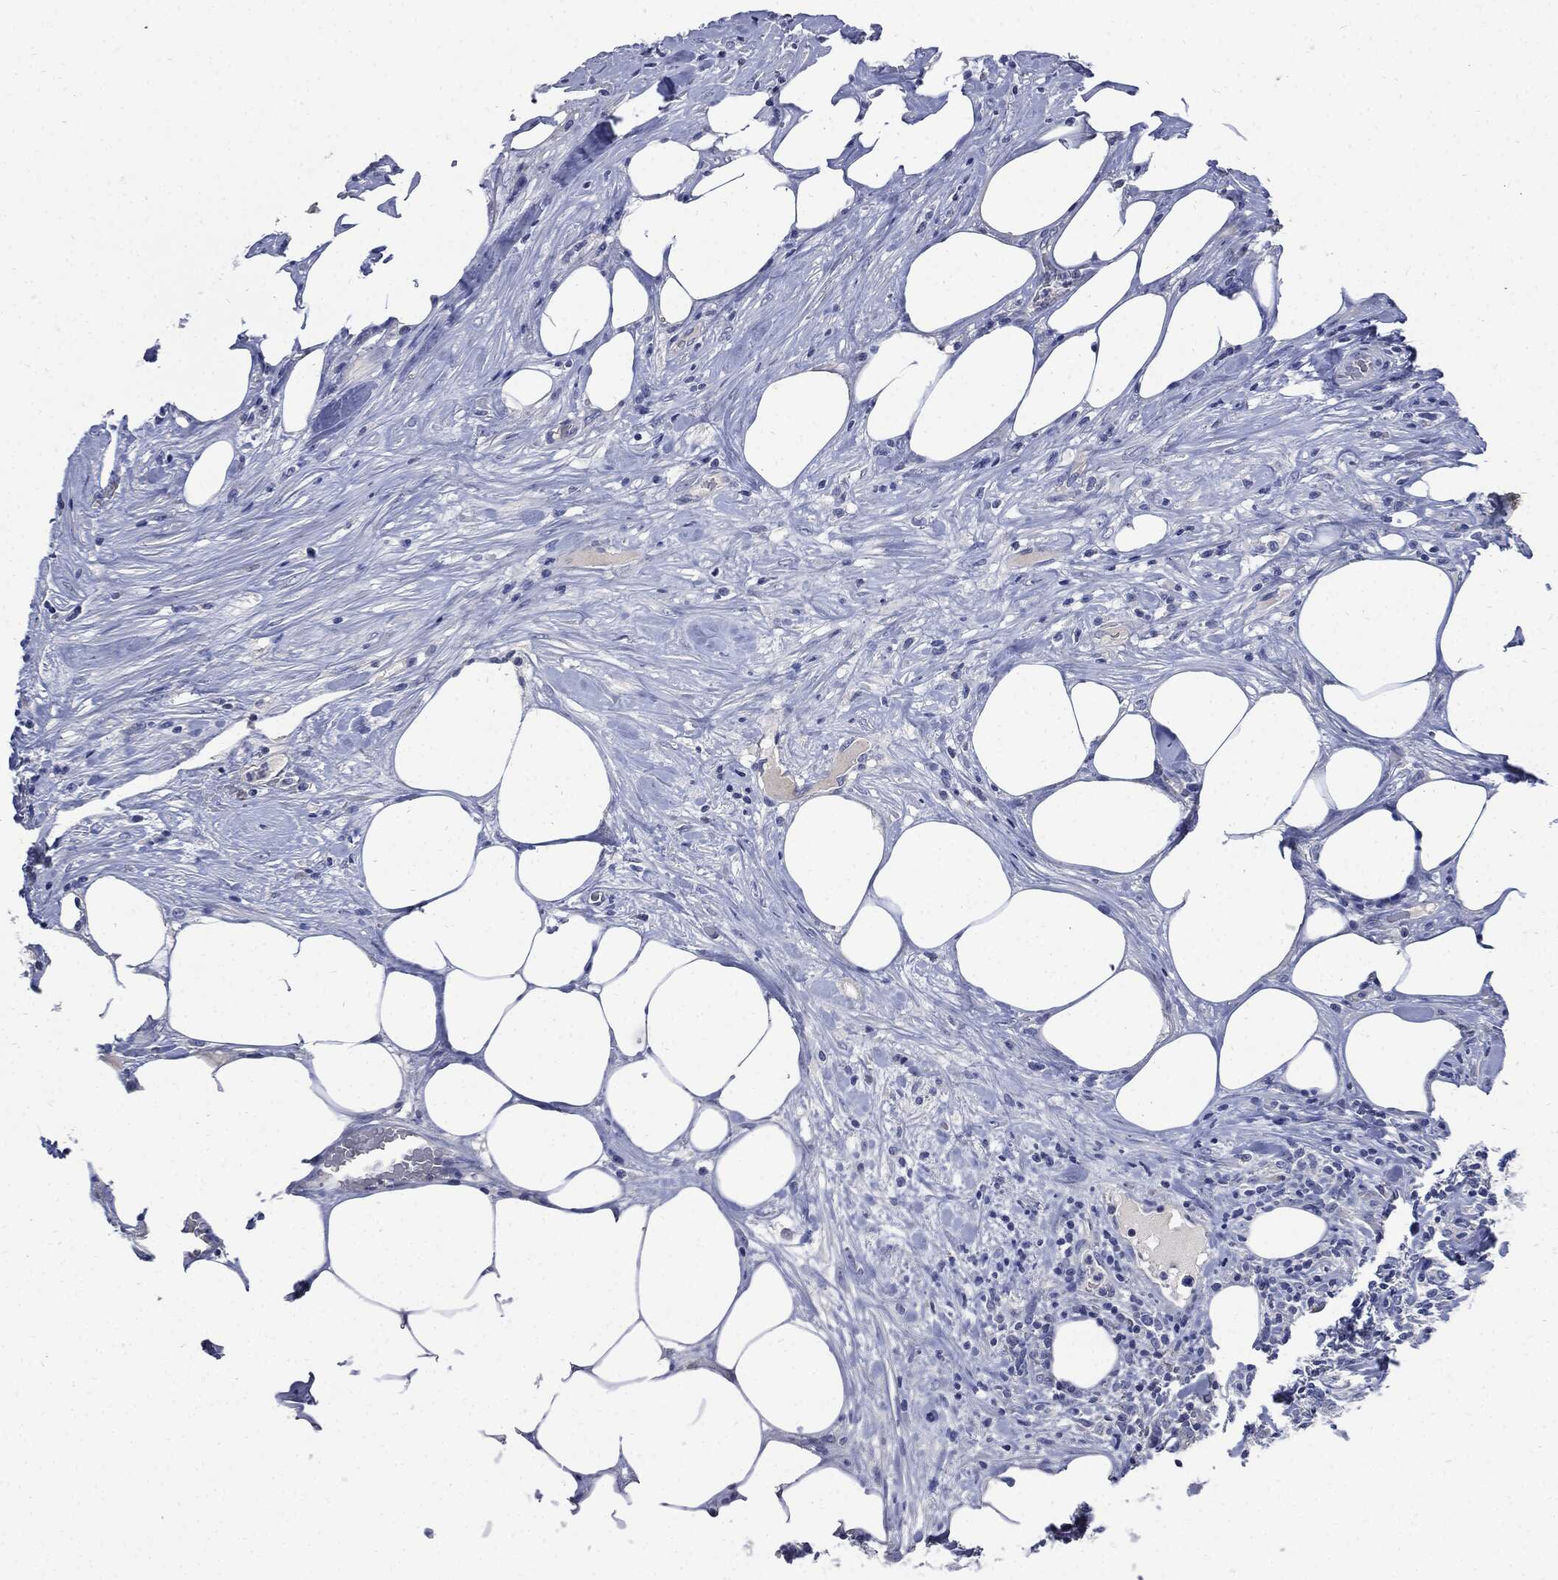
{"staining": {"intensity": "negative", "quantity": "none", "location": "none"}, "tissue": "lymphoma", "cell_type": "Tumor cells", "image_type": "cancer", "snomed": [{"axis": "morphology", "description": "Malignant lymphoma, non-Hodgkin's type, High grade"}, {"axis": "topography", "description": "Lymph node"}], "caption": "There is no significant staining in tumor cells of lymphoma.", "gene": "CPE", "patient": {"sex": "female", "age": 84}}